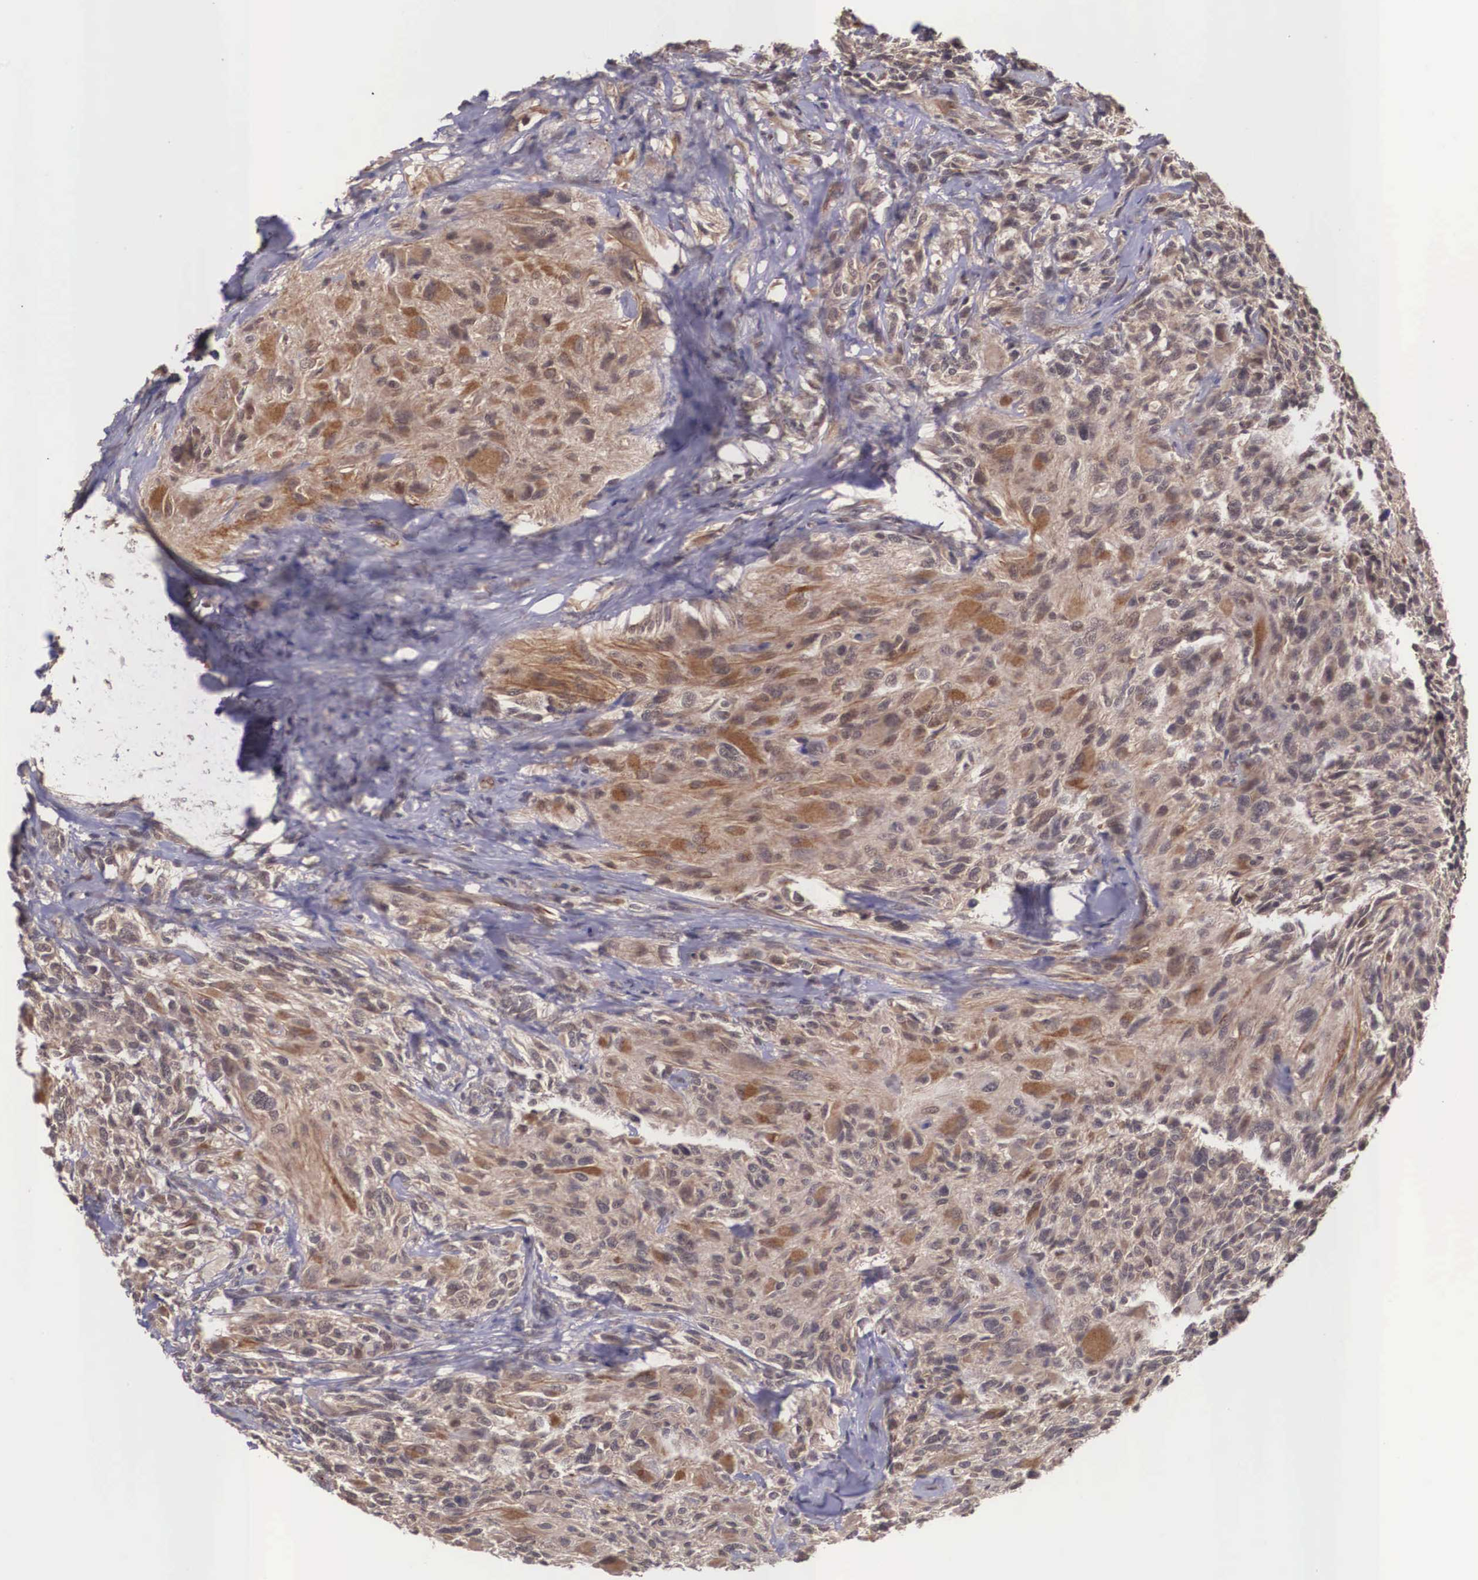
{"staining": {"intensity": "moderate", "quantity": ">75%", "location": "cytoplasmic/membranous"}, "tissue": "glioma", "cell_type": "Tumor cells", "image_type": "cancer", "snomed": [{"axis": "morphology", "description": "Glioma, malignant, High grade"}, {"axis": "topography", "description": "Brain"}], "caption": "Immunohistochemical staining of malignant high-grade glioma displays medium levels of moderate cytoplasmic/membranous expression in approximately >75% of tumor cells.", "gene": "VASH1", "patient": {"sex": "male", "age": 69}}